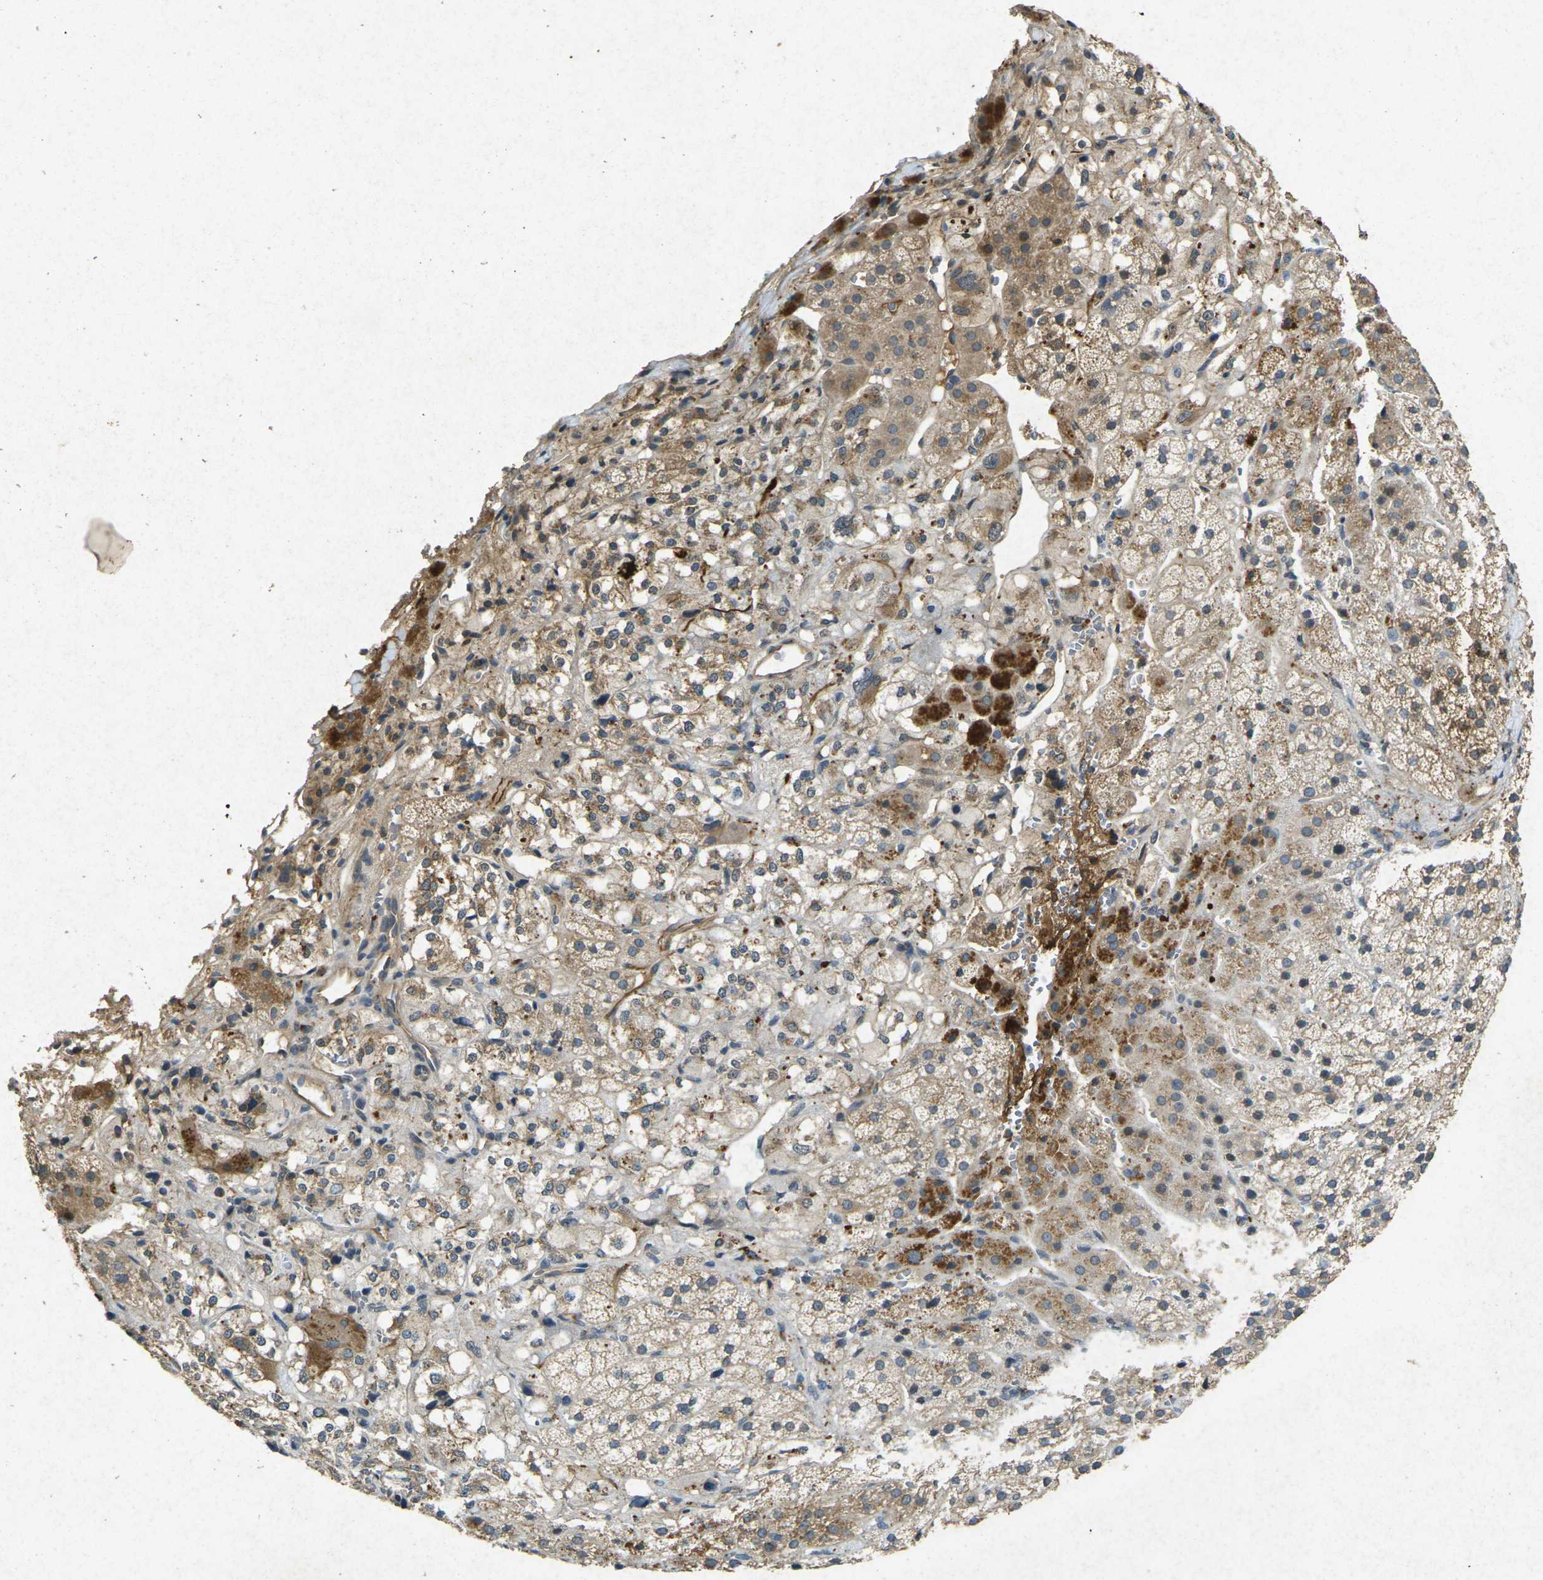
{"staining": {"intensity": "moderate", "quantity": ">75%", "location": "cytoplasmic/membranous"}, "tissue": "adrenal gland", "cell_type": "Glandular cells", "image_type": "normal", "snomed": [{"axis": "morphology", "description": "Normal tissue, NOS"}, {"axis": "topography", "description": "Adrenal gland"}], "caption": "The immunohistochemical stain labels moderate cytoplasmic/membranous expression in glandular cells of normal adrenal gland. (brown staining indicates protein expression, while blue staining denotes nuclei).", "gene": "RGMA", "patient": {"sex": "male", "age": 56}}